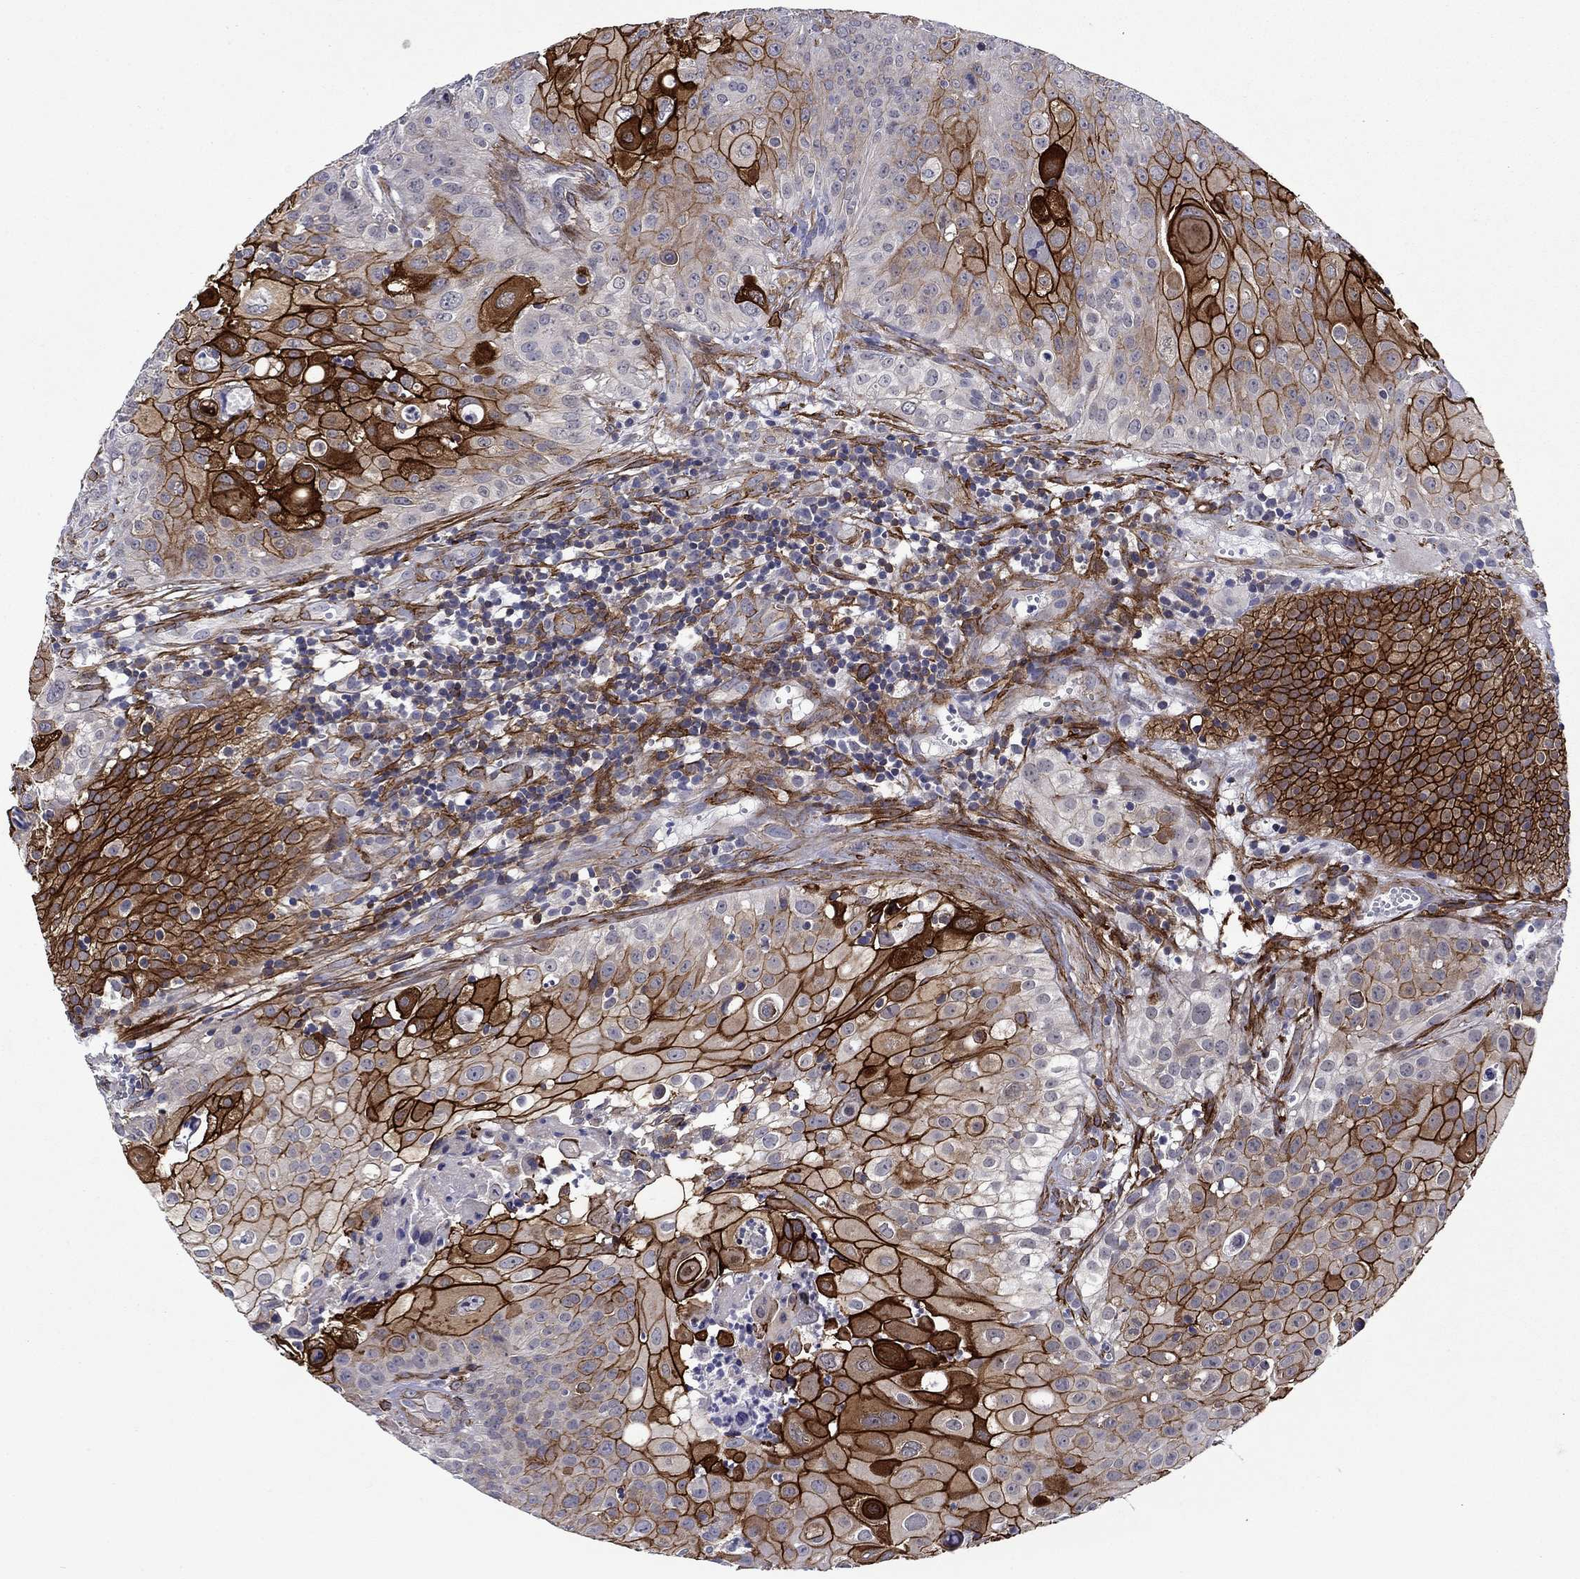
{"staining": {"intensity": "strong", "quantity": "<25%", "location": "cytoplasmic/membranous"}, "tissue": "urothelial cancer", "cell_type": "Tumor cells", "image_type": "cancer", "snomed": [{"axis": "morphology", "description": "Urothelial carcinoma, High grade"}, {"axis": "topography", "description": "Urinary bladder"}], "caption": "DAB immunohistochemical staining of urothelial carcinoma (high-grade) demonstrates strong cytoplasmic/membranous protein expression in about <25% of tumor cells. The protein is shown in brown color, while the nuclei are stained blue.", "gene": "LMO7", "patient": {"sex": "female", "age": 79}}